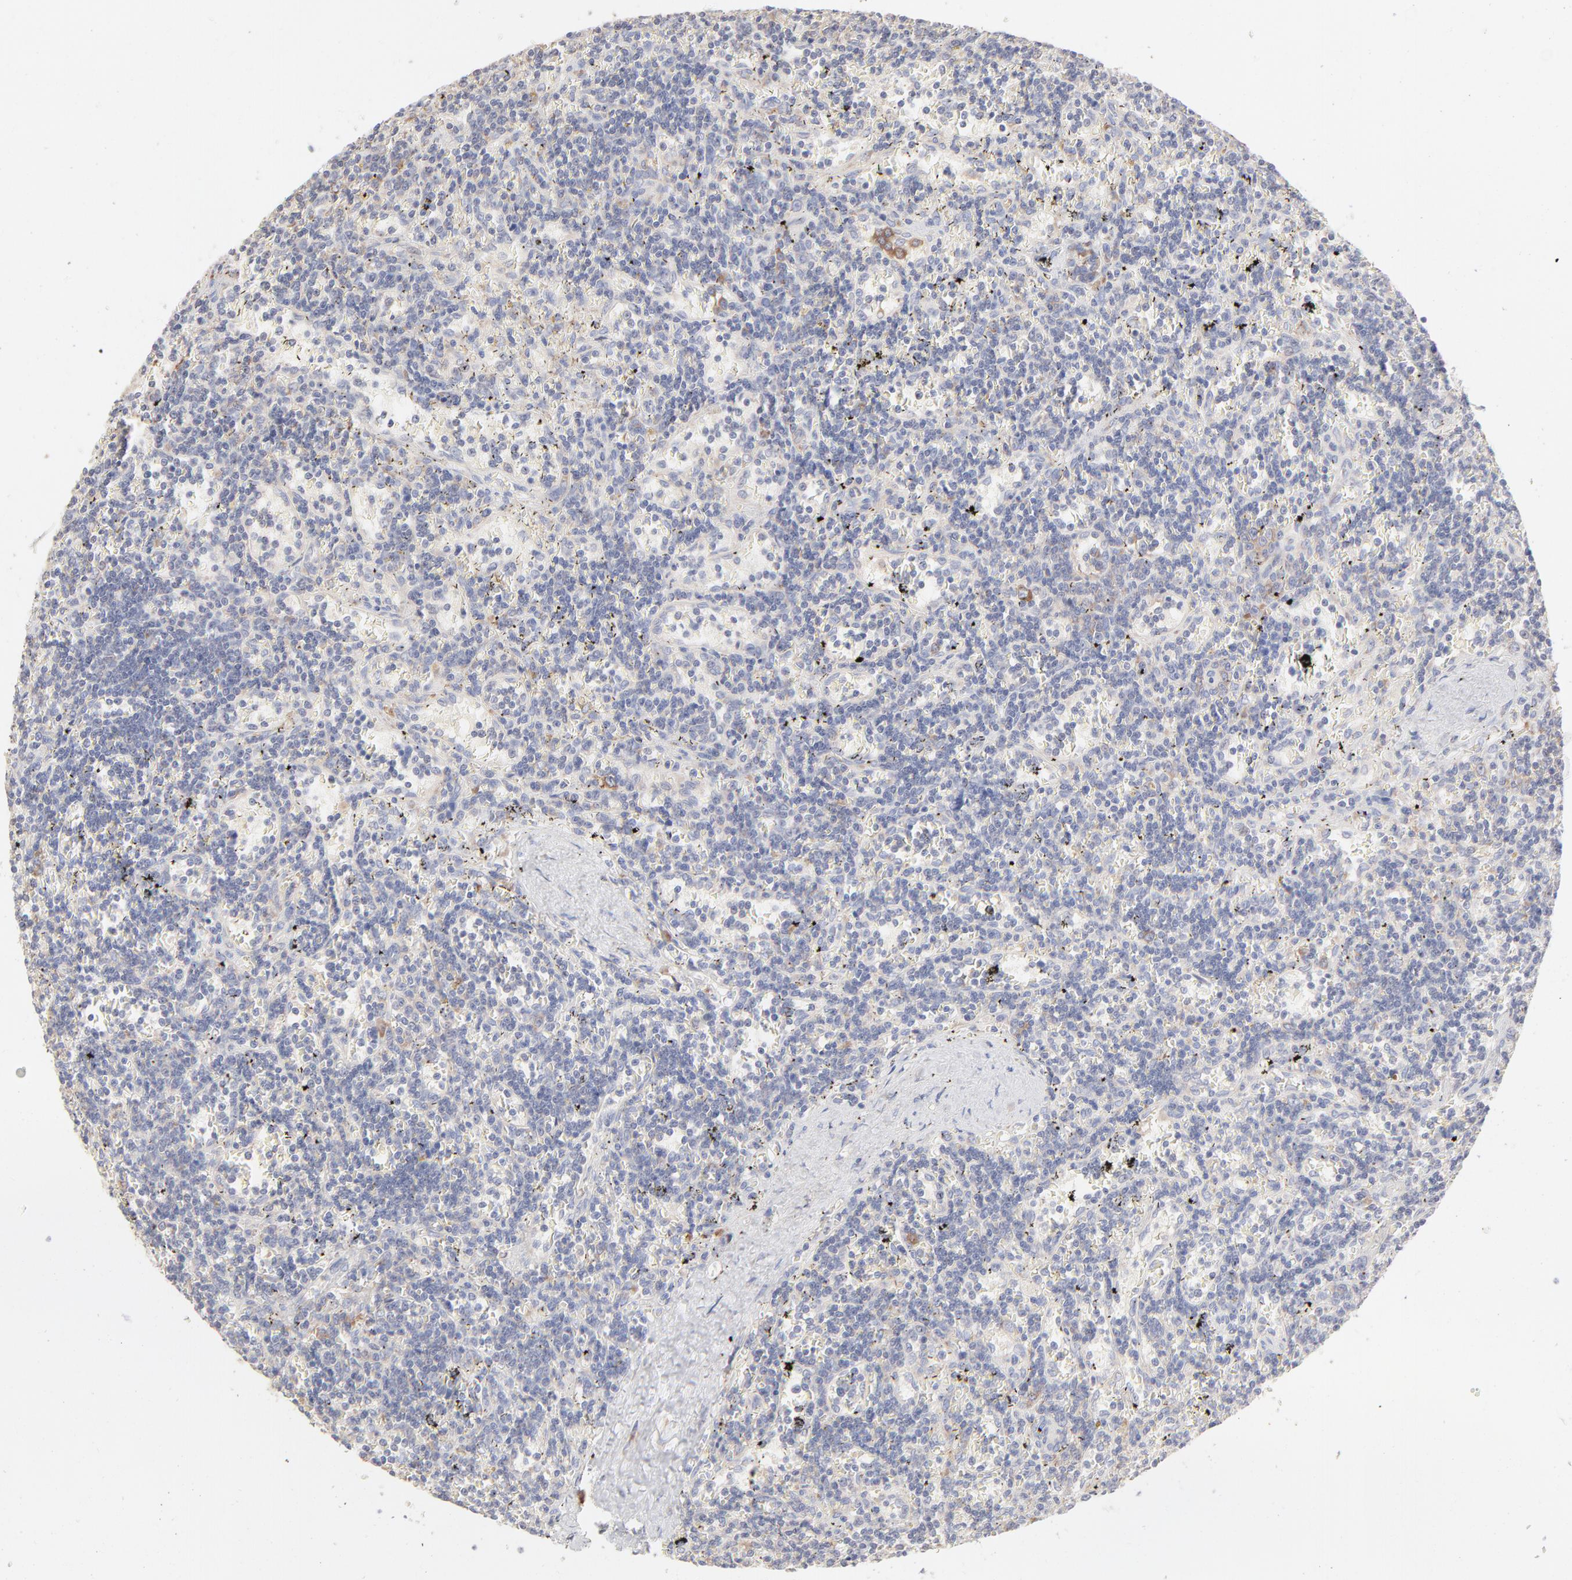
{"staining": {"intensity": "moderate", "quantity": "<25%", "location": "cytoplasmic/membranous"}, "tissue": "lymphoma", "cell_type": "Tumor cells", "image_type": "cancer", "snomed": [{"axis": "morphology", "description": "Malignant lymphoma, non-Hodgkin's type, Low grade"}, {"axis": "topography", "description": "Spleen"}], "caption": "About <25% of tumor cells in lymphoma display moderate cytoplasmic/membranous protein staining as visualized by brown immunohistochemical staining.", "gene": "RPS21", "patient": {"sex": "male", "age": 60}}